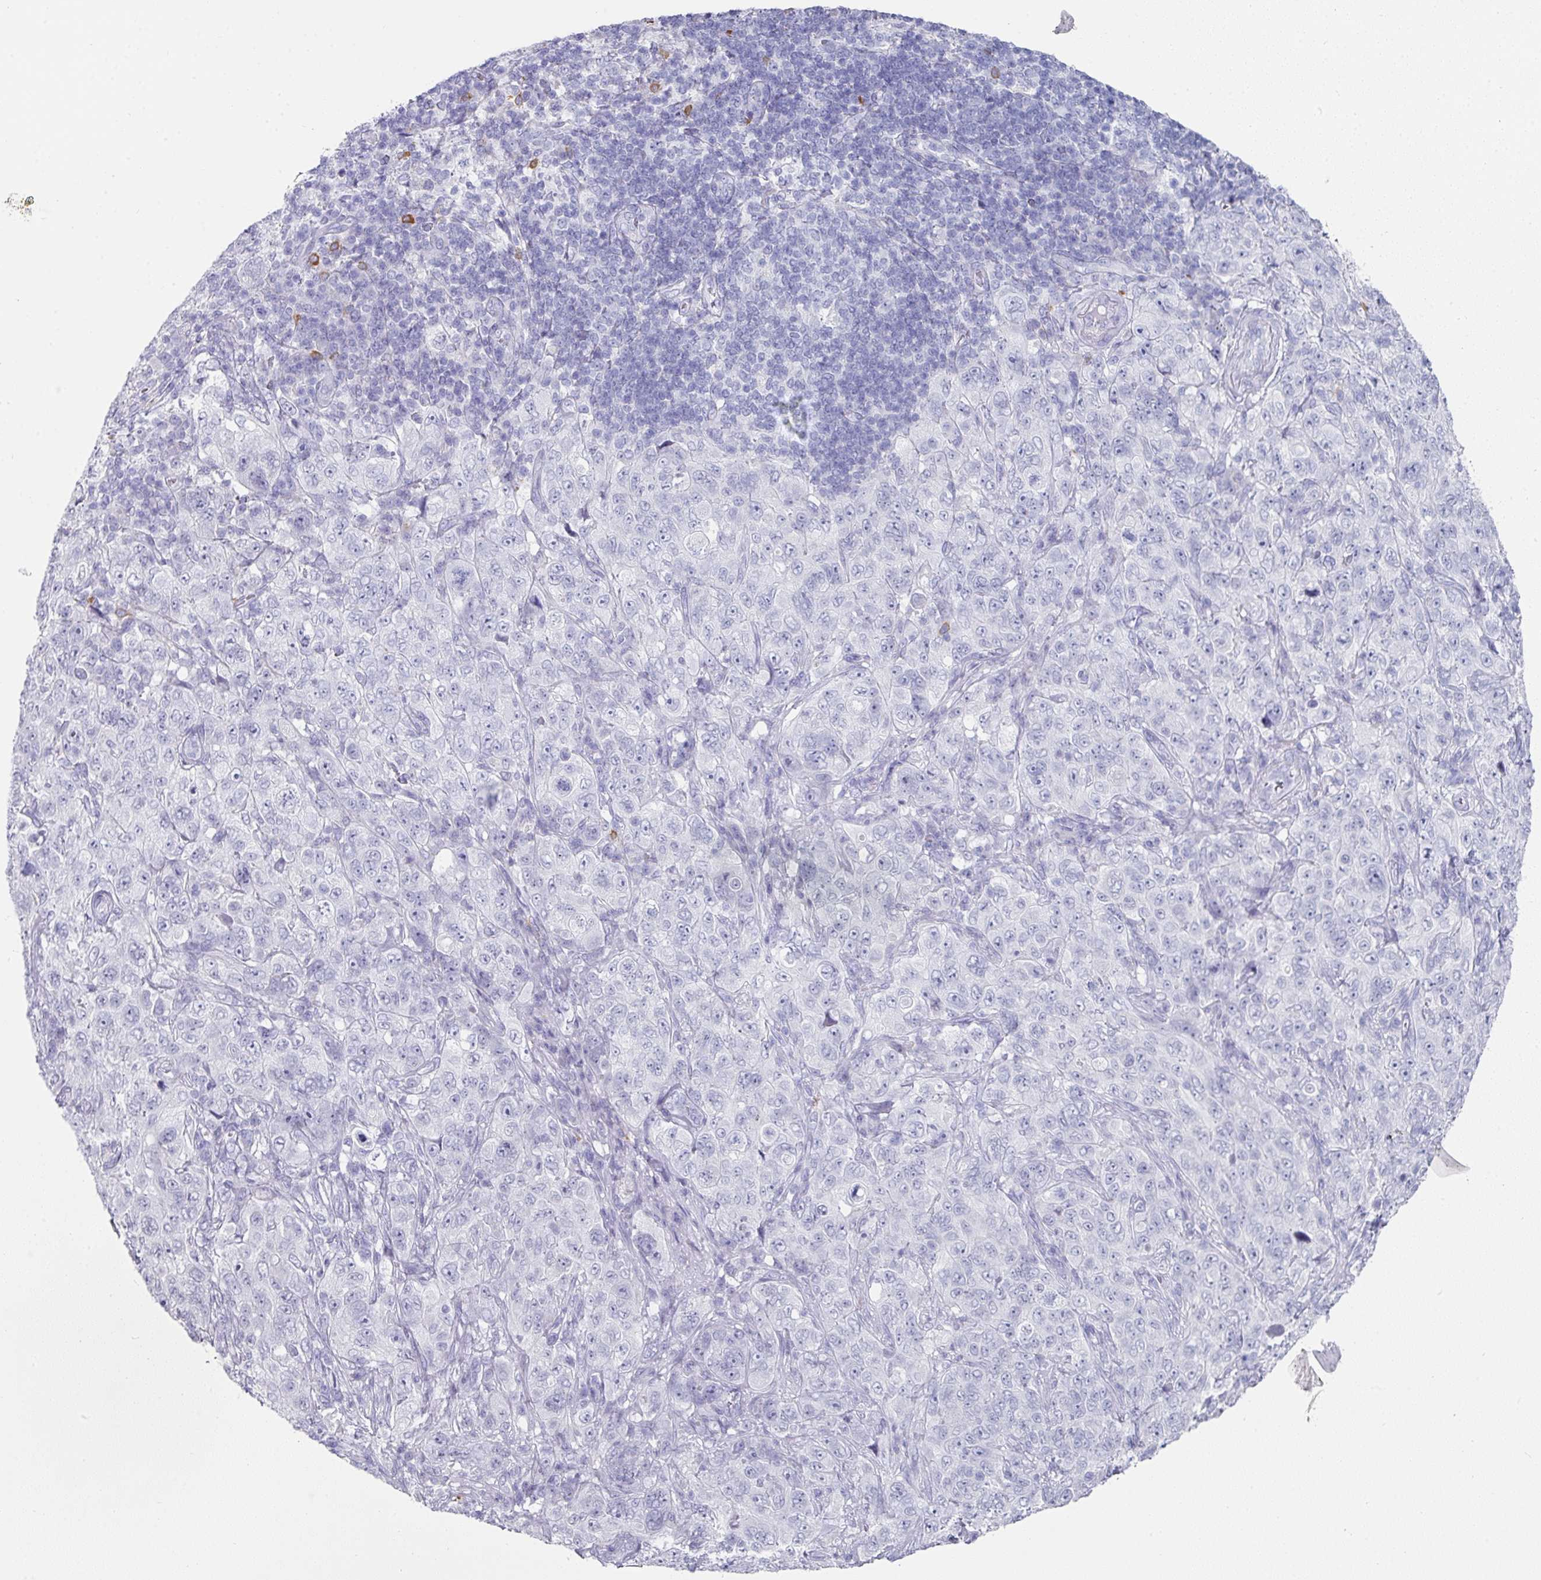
{"staining": {"intensity": "negative", "quantity": "none", "location": "none"}, "tissue": "pancreatic cancer", "cell_type": "Tumor cells", "image_type": "cancer", "snomed": [{"axis": "morphology", "description": "Adenocarcinoma, NOS"}, {"axis": "topography", "description": "Pancreas"}], "caption": "Immunohistochemical staining of human pancreatic cancer shows no significant staining in tumor cells. (DAB (3,3'-diaminobenzidine) IHC with hematoxylin counter stain).", "gene": "SETBP1", "patient": {"sex": "male", "age": 68}}